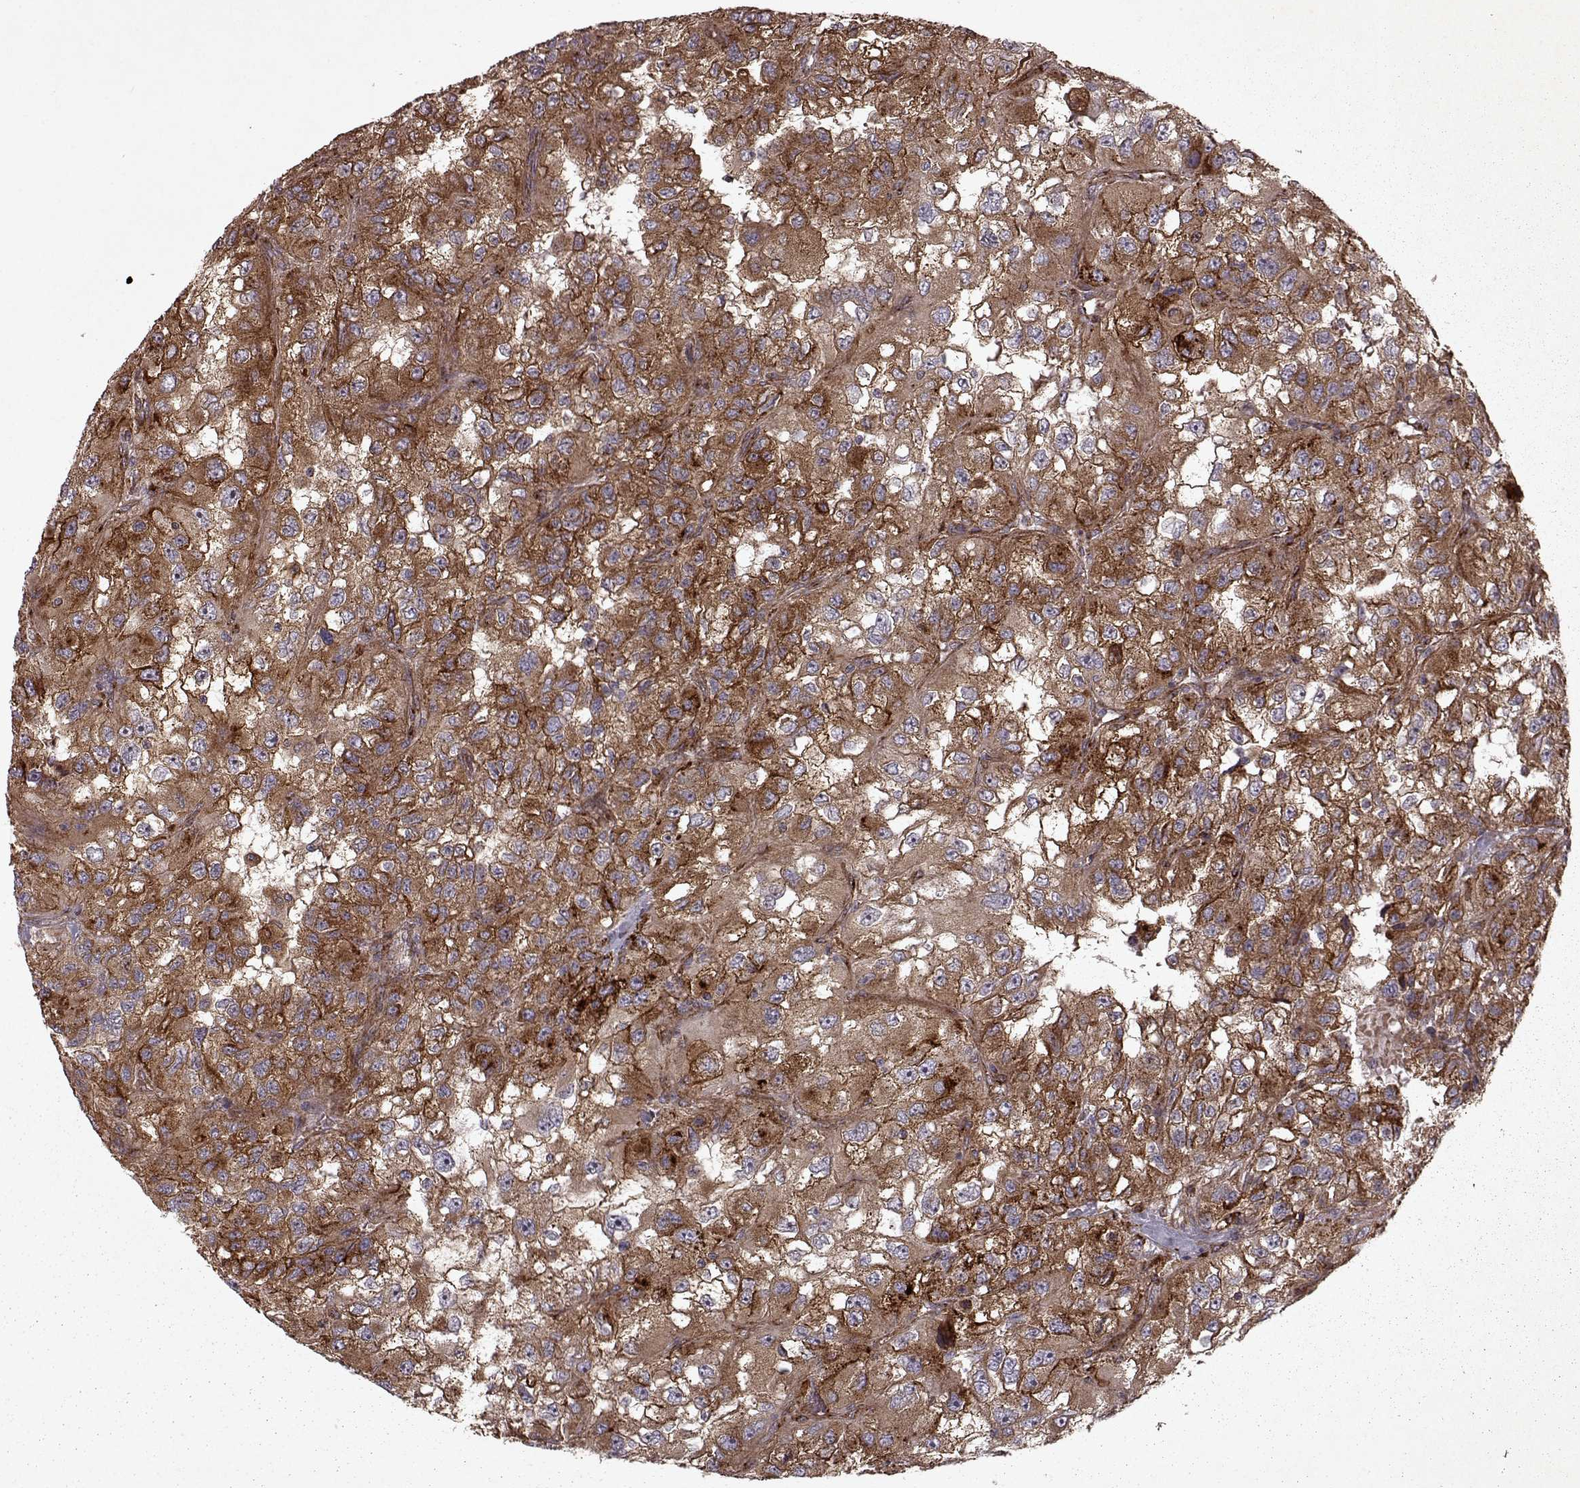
{"staining": {"intensity": "moderate", "quantity": ">75%", "location": "cytoplasmic/membranous"}, "tissue": "renal cancer", "cell_type": "Tumor cells", "image_type": "cancer", "snomed": [{"axis": "morphology", "description": "Adenocarcinoma, NOS"}, {"axis": "topography", "description": "Kidney"}], "caption": "Protein expression analysis of renal cancer (adenocarcinoma) shows moderate cytoplasmic/membranous staining in about >75% of tumor cells.", "gene": "FXN", "patient": {"sex": "male", "age": 64}}